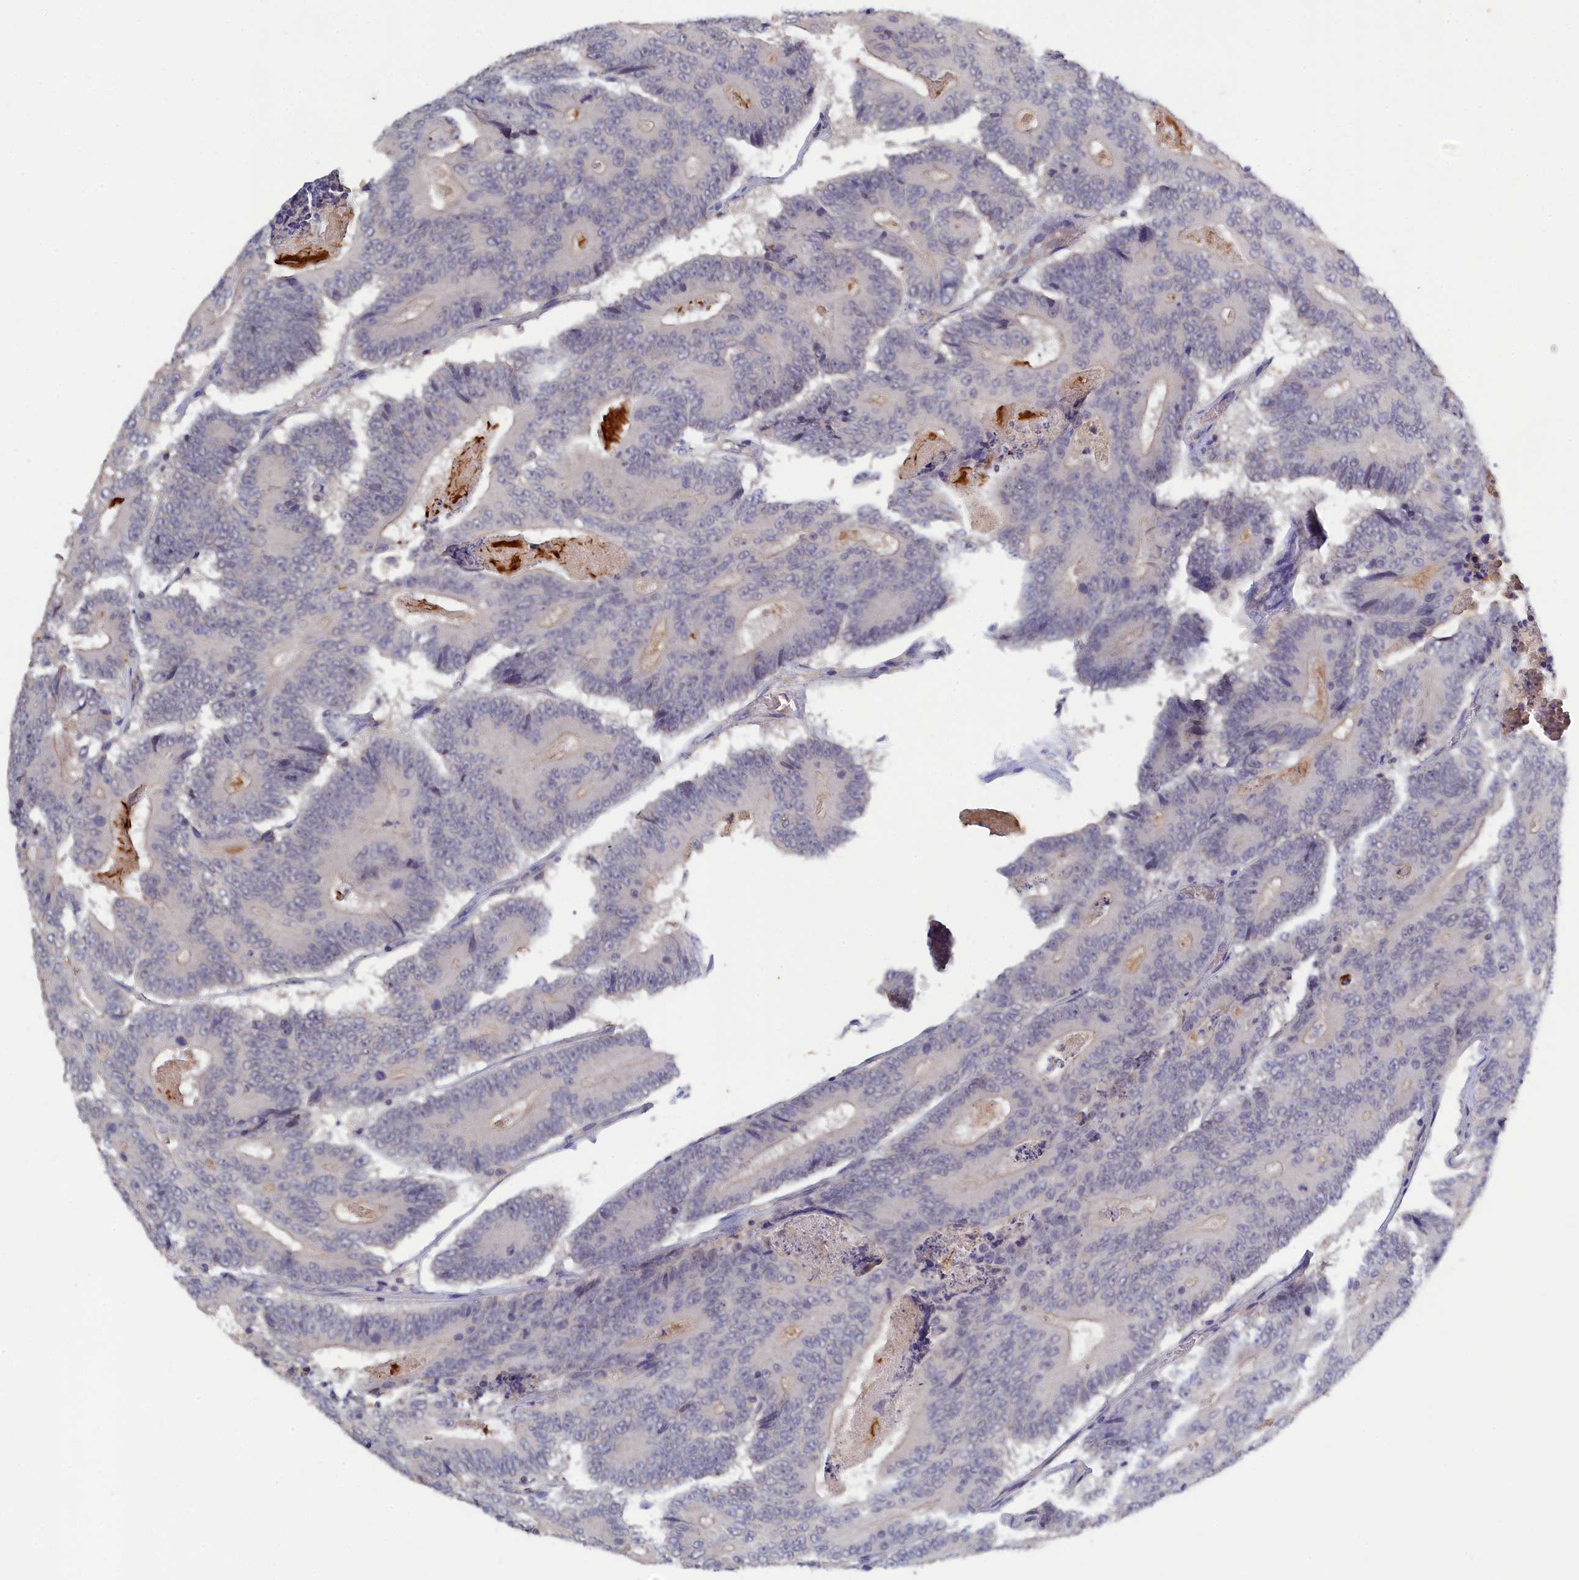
{"staining": {"intensity": "negative", "quantity": "none", "location": "none"}, "tissue": "colorectal cancer", "cell_type": "Tumor cells", "image_type": "cancer", "snomed": [{"axis": "morphology", "description": "Adenocarcinoma, NOS"}, {"axis": "topography", "description": "Colon"}], "caption": "High magnification brightfield microscopy of colorectal adenocarcinoma stained with DAB (3,3'-diaminobenzidine) (brown) and counterstained with hematoxylin (blue): tumor cells show no significant positivity.", "gene": "CELF5", "patient": {"sex": "male", "age": 83}}